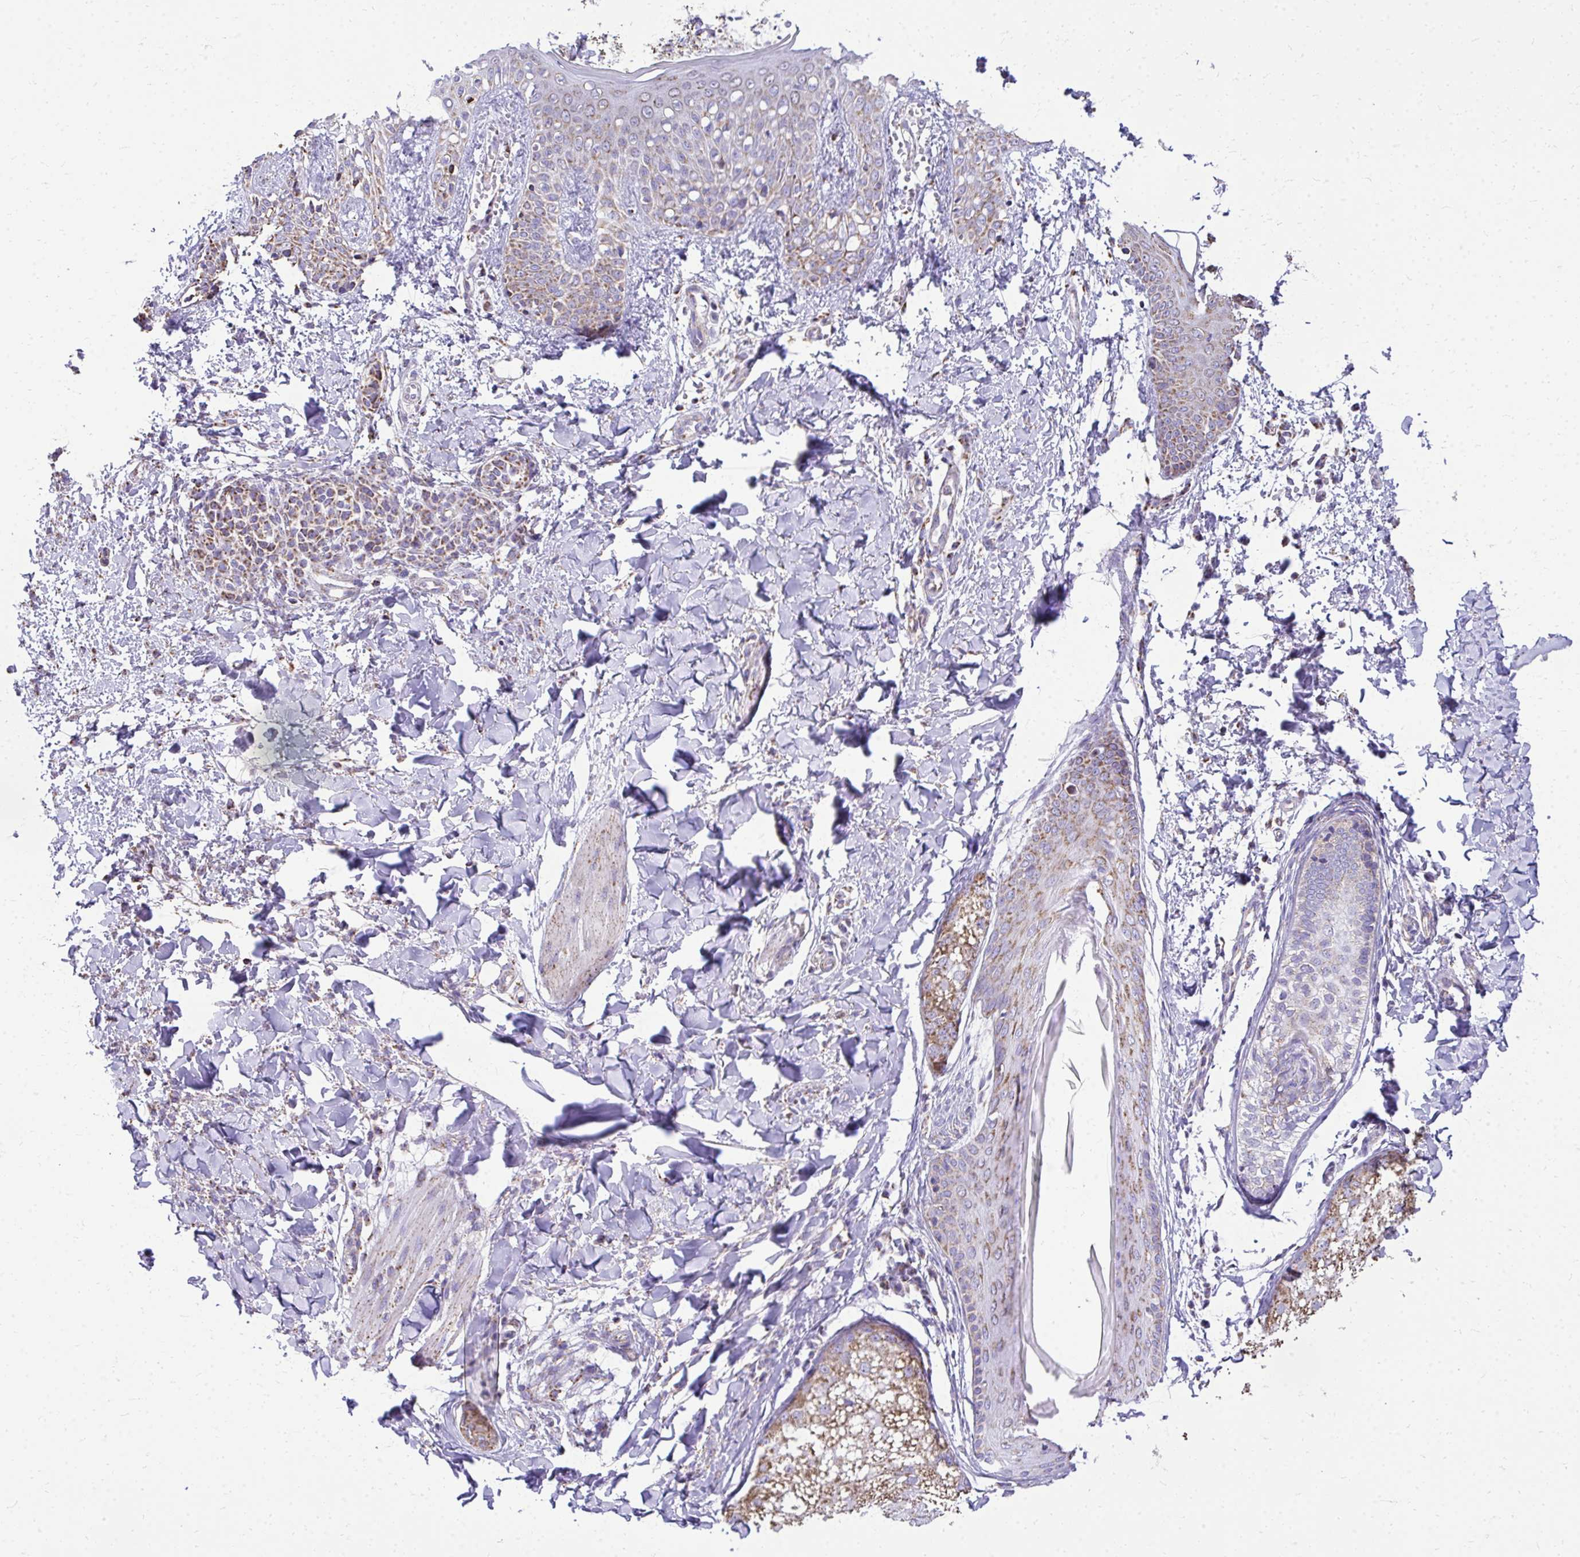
{"staining": {"intensity": "negative", "quantity": "none", "location": "none"}, "tissue": "skin", "cell_type": "Fibroblasts", "image_type": "normal", "snomed": [{"axis": "morphology", "description": "Normal tissue, NOS"}, {"axis": "topography", "description": "Skin"}], "caption": "An IHC image of unremarkable skin is shown. There is no staining in fibroblasts of skin. The staining is performed using DAB brown chromogen with nuclei counter-stained in using hematoxylin.", "gene": "MPZL2", "patient": {"sex": "male", "age": 16}}